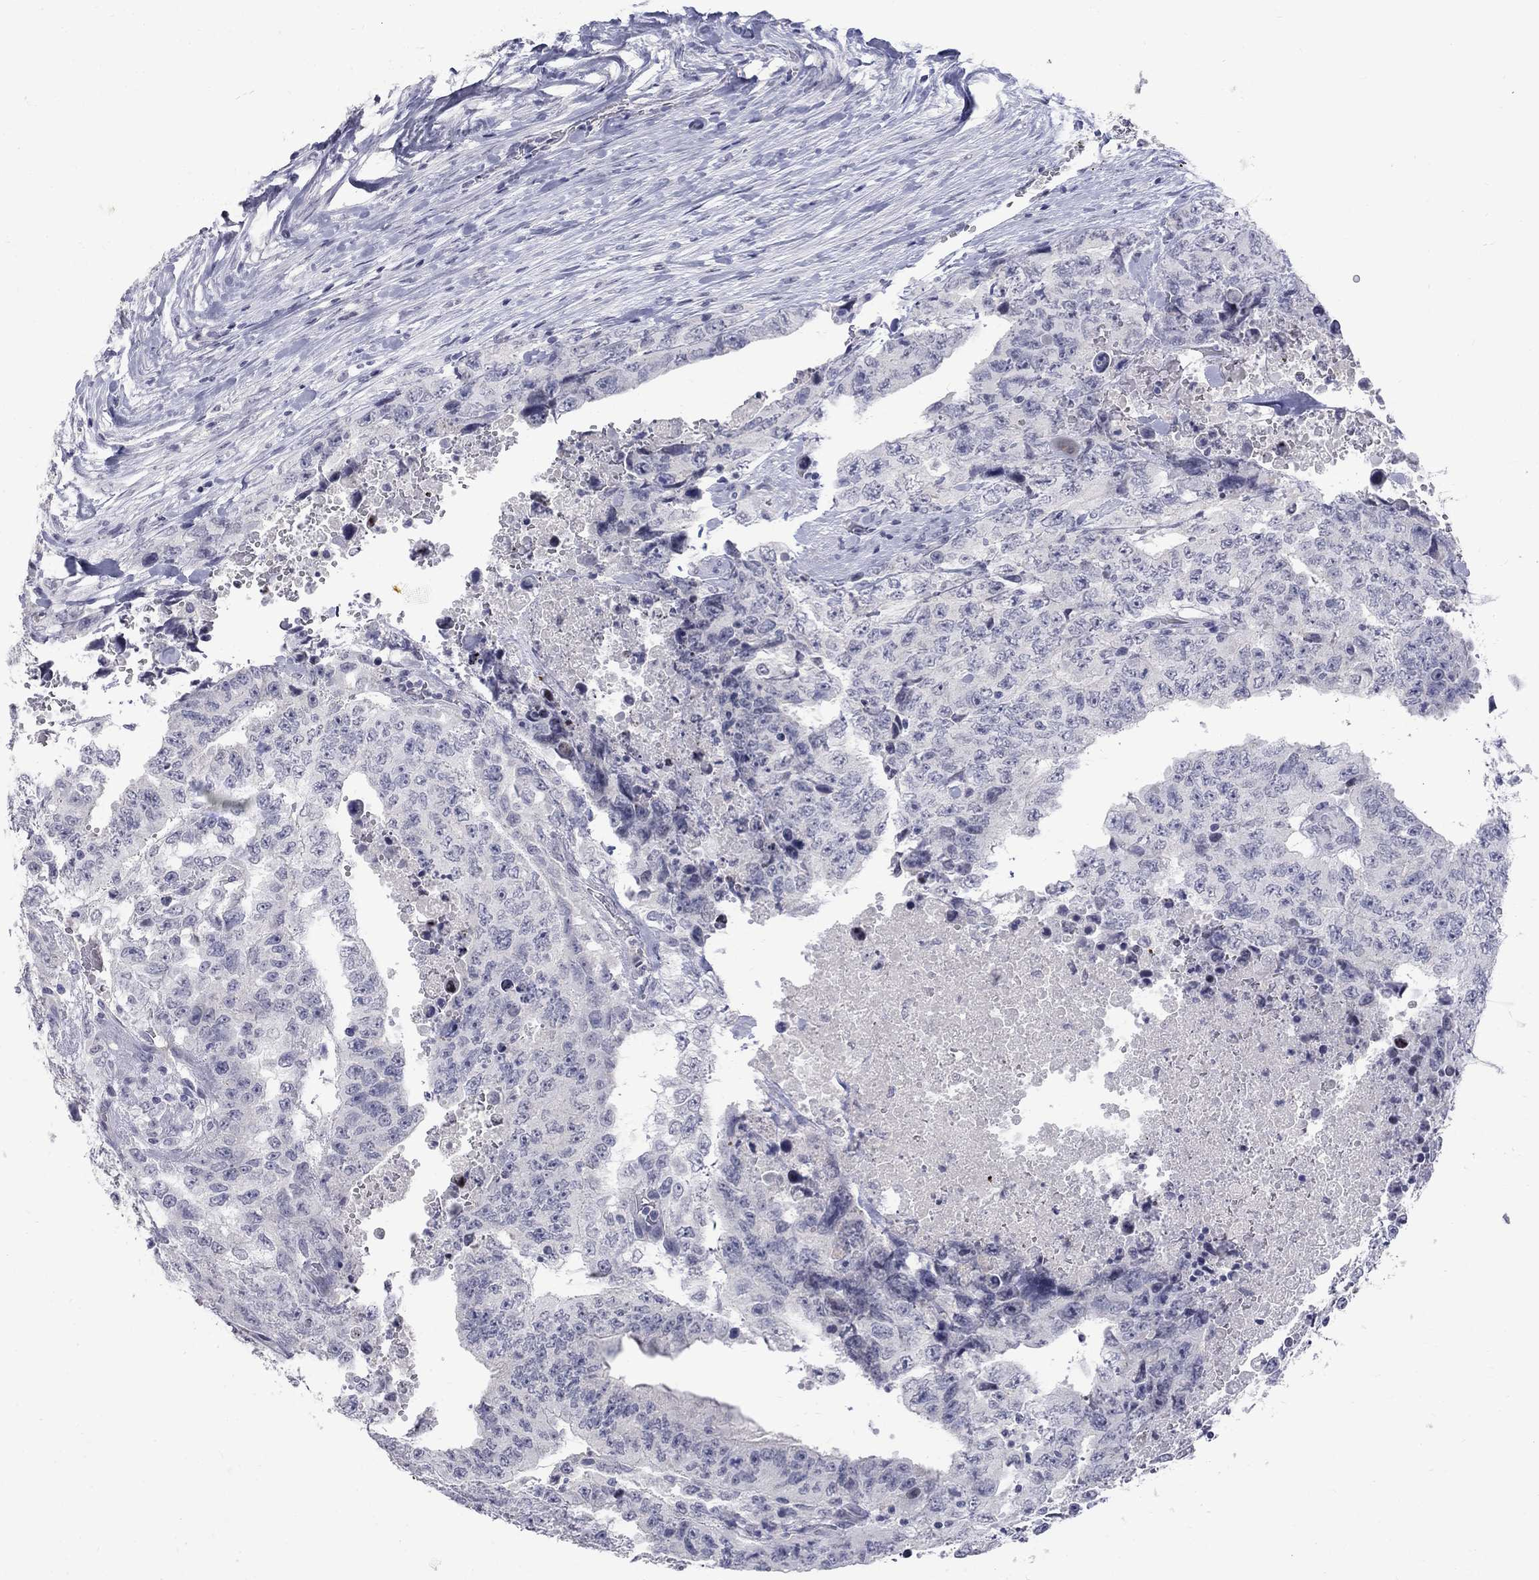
{"staining": {"intensity": "negative", "quantity": "none", "location": "none"}, "tissue": "testis cancer", "cell_type": "Tumor cells", "image_type": "cancer", "snomed": [{"axis": "morphology", "description": "Carcinoma, Embryonal, NOS"}, {"axis": "topography", "description": "Testis"}], "caption": "The immunohistochemistry (IHC) histopathology image has no significant expression in tumor cells of testis cancer tissue.", "gene": "CTNND2", "patient": {"sex": "male", "age": 24}}